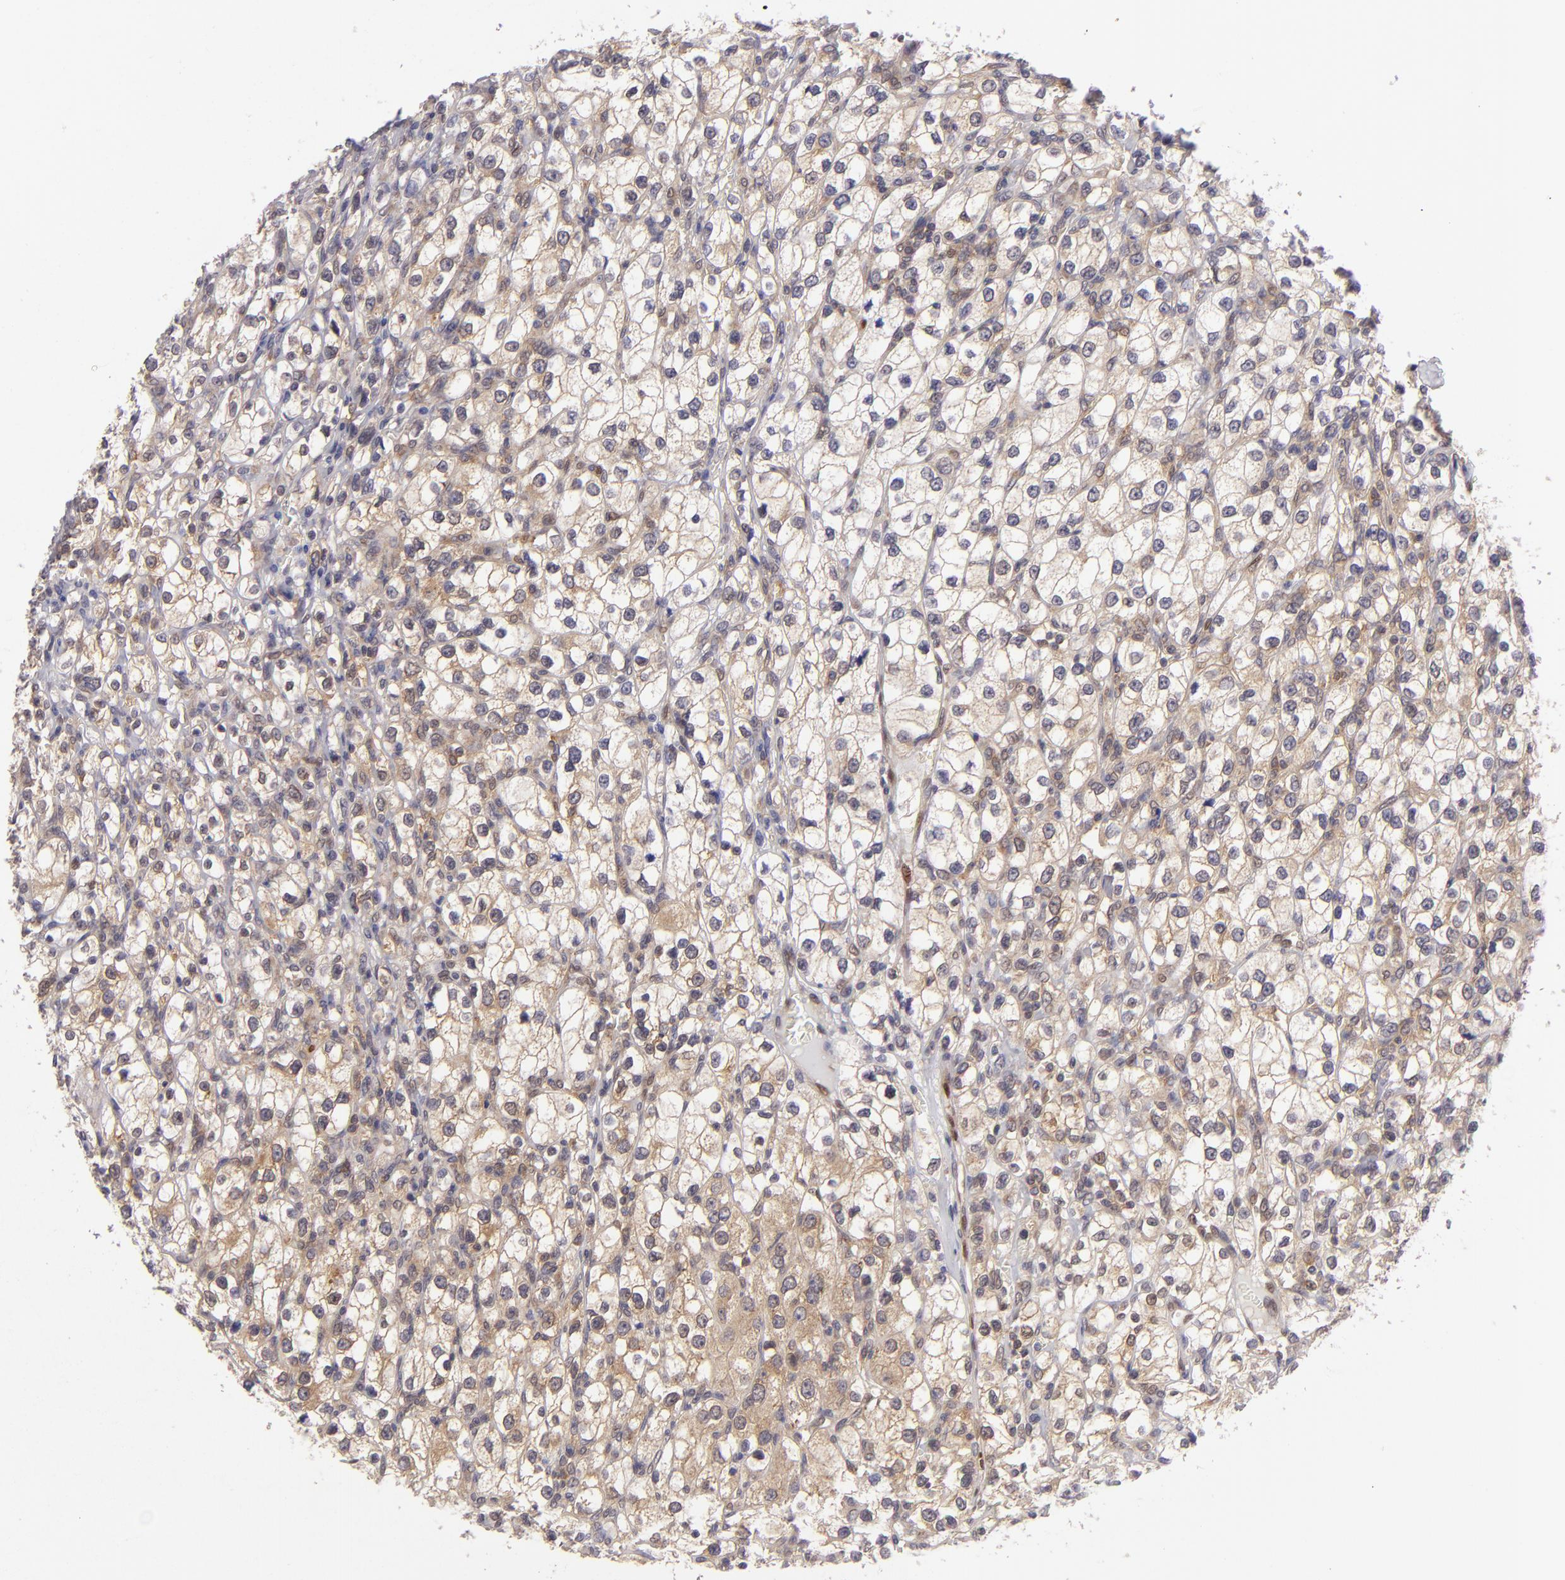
{"staining": {"intensity": "negative", "quantity": "none", "location": "none"}, "tissue": "renal cancer", "cell_type": "Tumor cells", "image_type": "cancer", "snomed": [{"axis": "morphology", "description": "Adenocarcinoma, NOS"}, {"axis": "topography", "description": "Kidney"}], "caption": "Renal cancer stained for a protein using immunohistochemistry (IHC) shows no positivity tumor cells.", "gene": "PTPN13", "patient": {"sex": "female", "age": 62}}